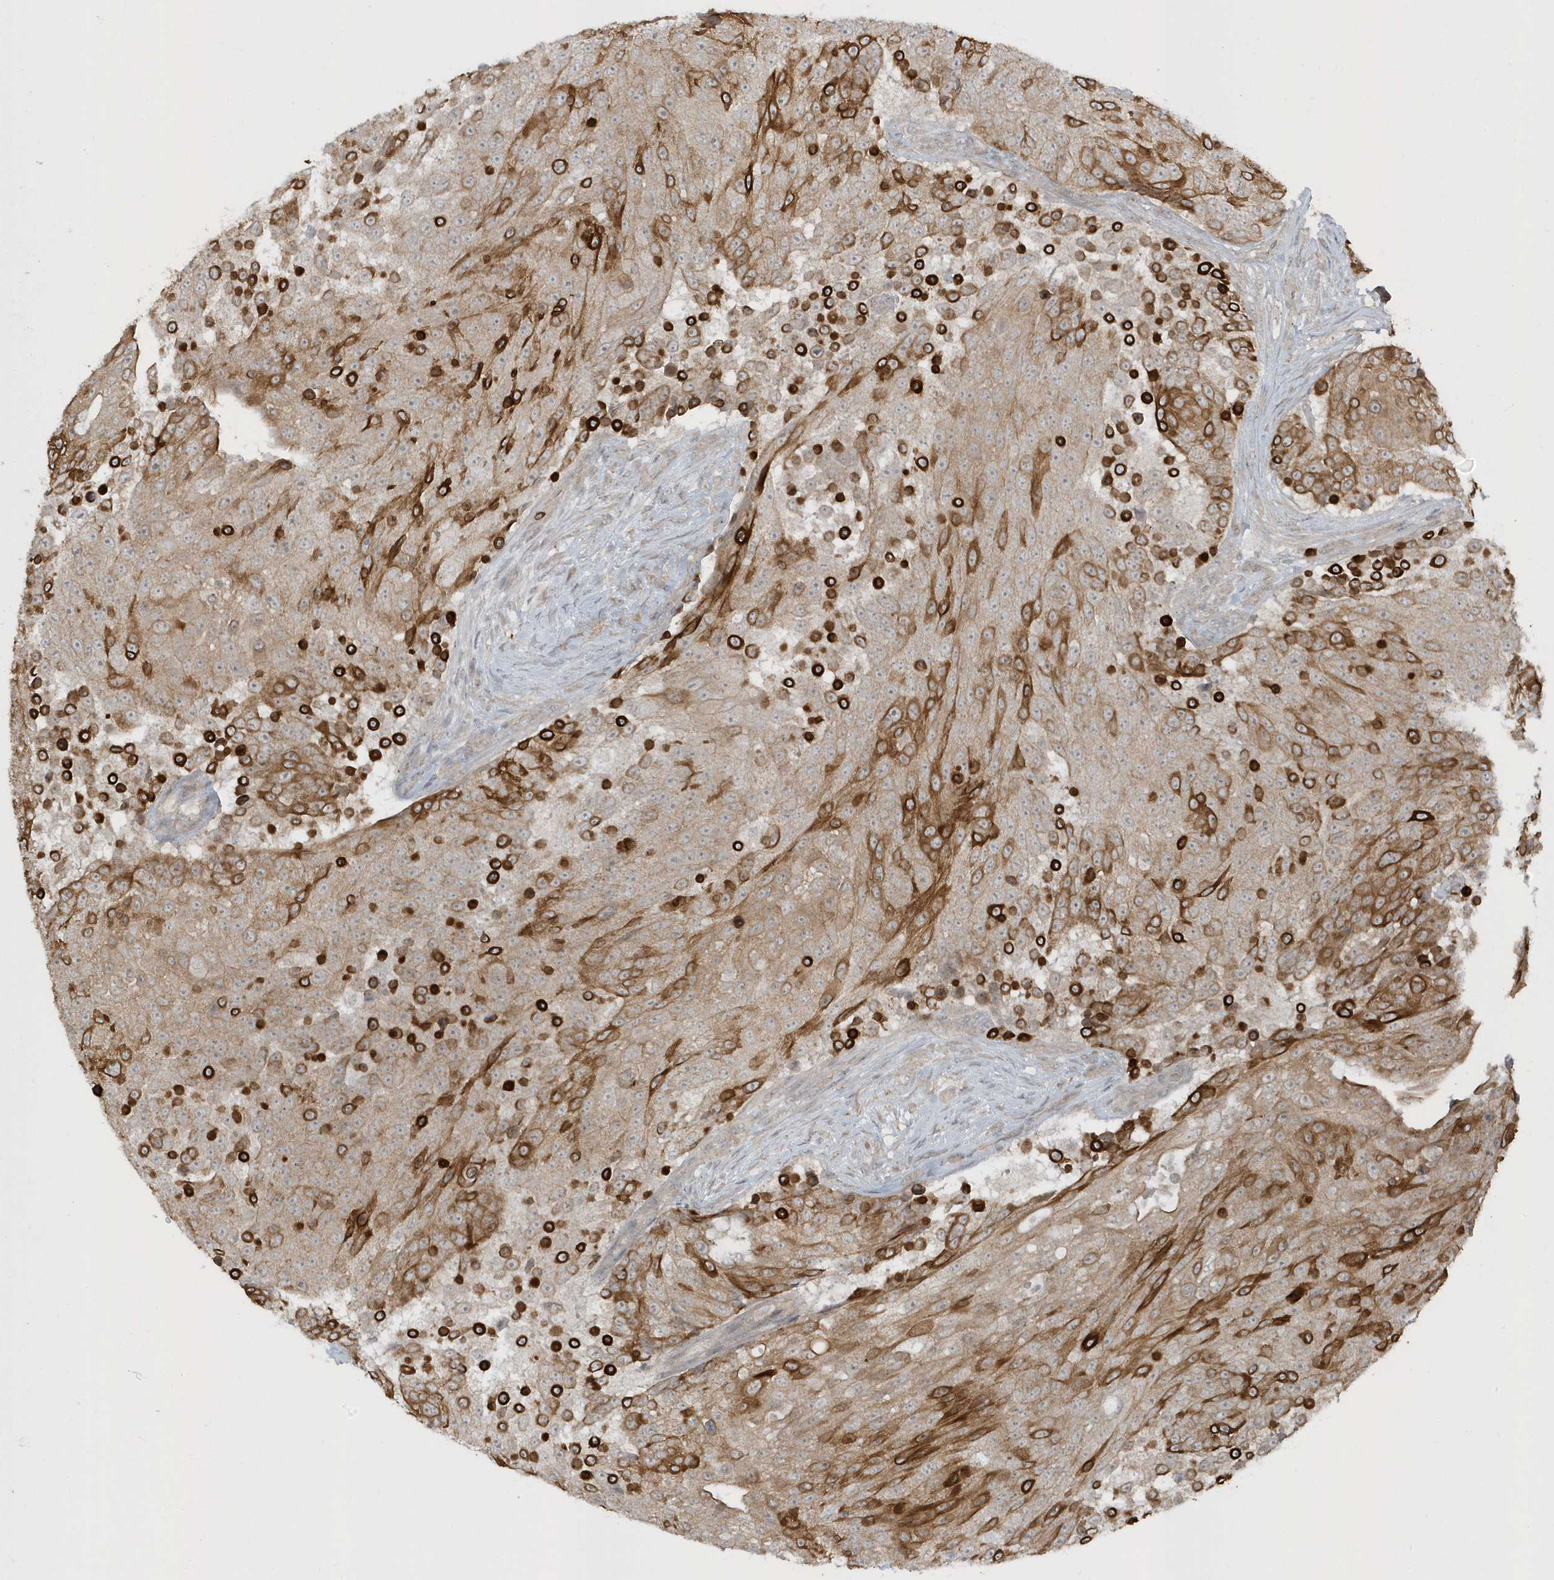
{"staining": {"intensity": "strong", "quantity": "25%-75%", "location": "cytoplasmic/membranous"}, "tissue": "urothelial cancer", "cell_type": "Tumor cells", "image_type": "cancer", "snomed": [{"axis": "morphology", "description": "Urothelial carcinoma, High grade"}, {"axis": "topography", "description": "Urinary bladder"}], "caption": "The micrograph shows immunohistochemical staining of urothelial cancer. There is strong cytoplasmic/membranous staining is identified in approximately 25%-75% of tumor cells. (brown staining indicates protein expression, while blue staining denotes nuclei).", "gene": "PARD3B", "patient": {"sex": "female", "age": 63}}